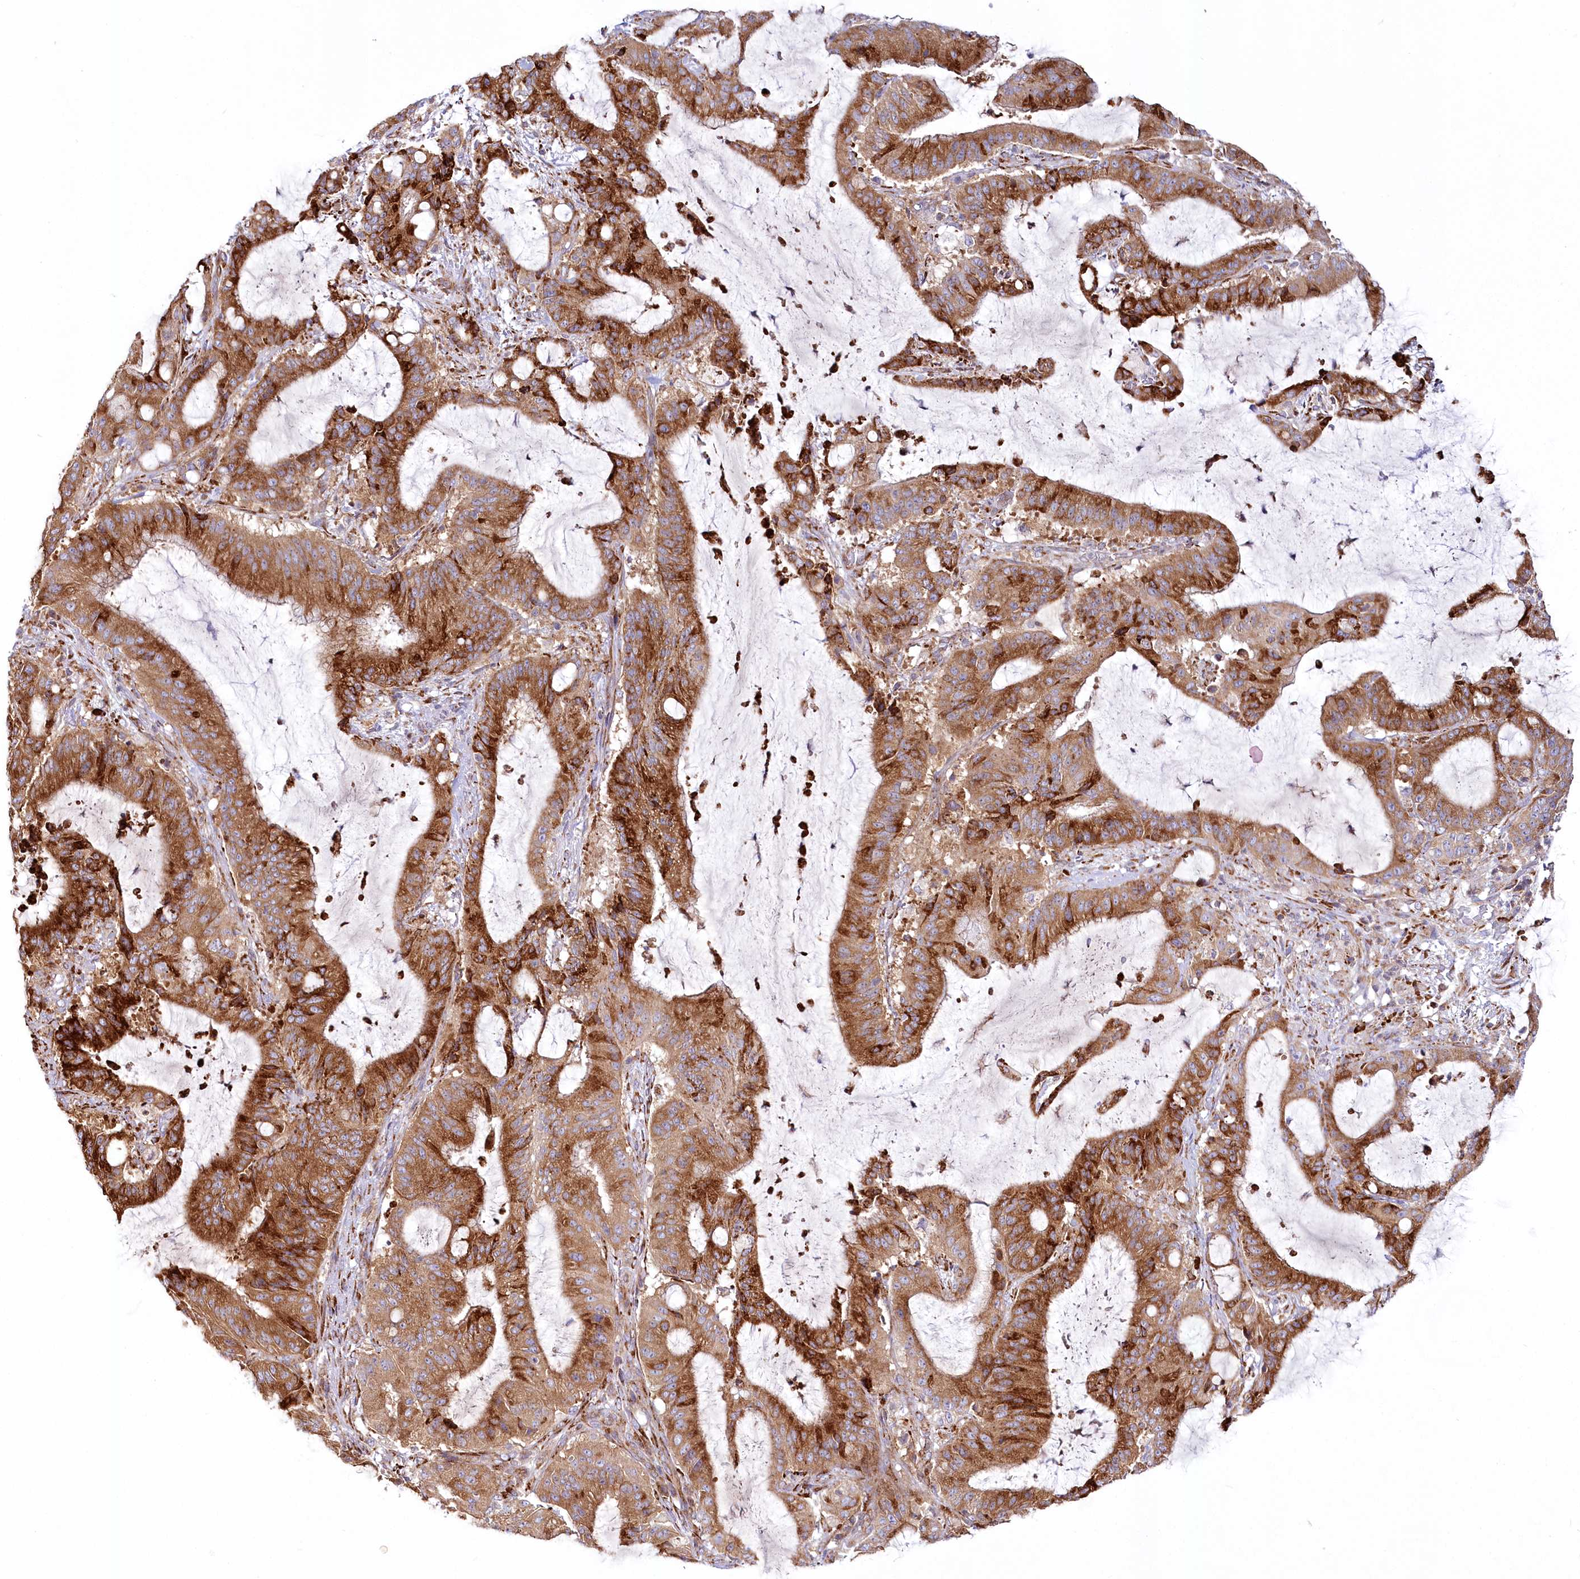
{"staining": {"intensity": "strong", "quantity": ">75%", "location": "cytoplasmic/membranous"}, "tissue": "liver cancer", "cell_type": "Tumor cells", "image_type": "cancer", "snomed": [{"axis": "morphology", "description": "Normal tissue, NOS"}, {"axis": "morphology", "description": "Cholangiocarcinoma"}, {"axis": "topography", "description": "Liver"}, {"axis": "topography", "description": "Peripheral nerve tissue"}], "caption": "Immunohistochemical staining of human liver cancer displays high levels of strong cytoplasmic/membranous protein expression in approximately >75% of tumor cells. (Brightfield microscopy of DAB IHC at high magnification).", "gene": "POGLUT1", "patient": {"sex": "female", "age": 73}}